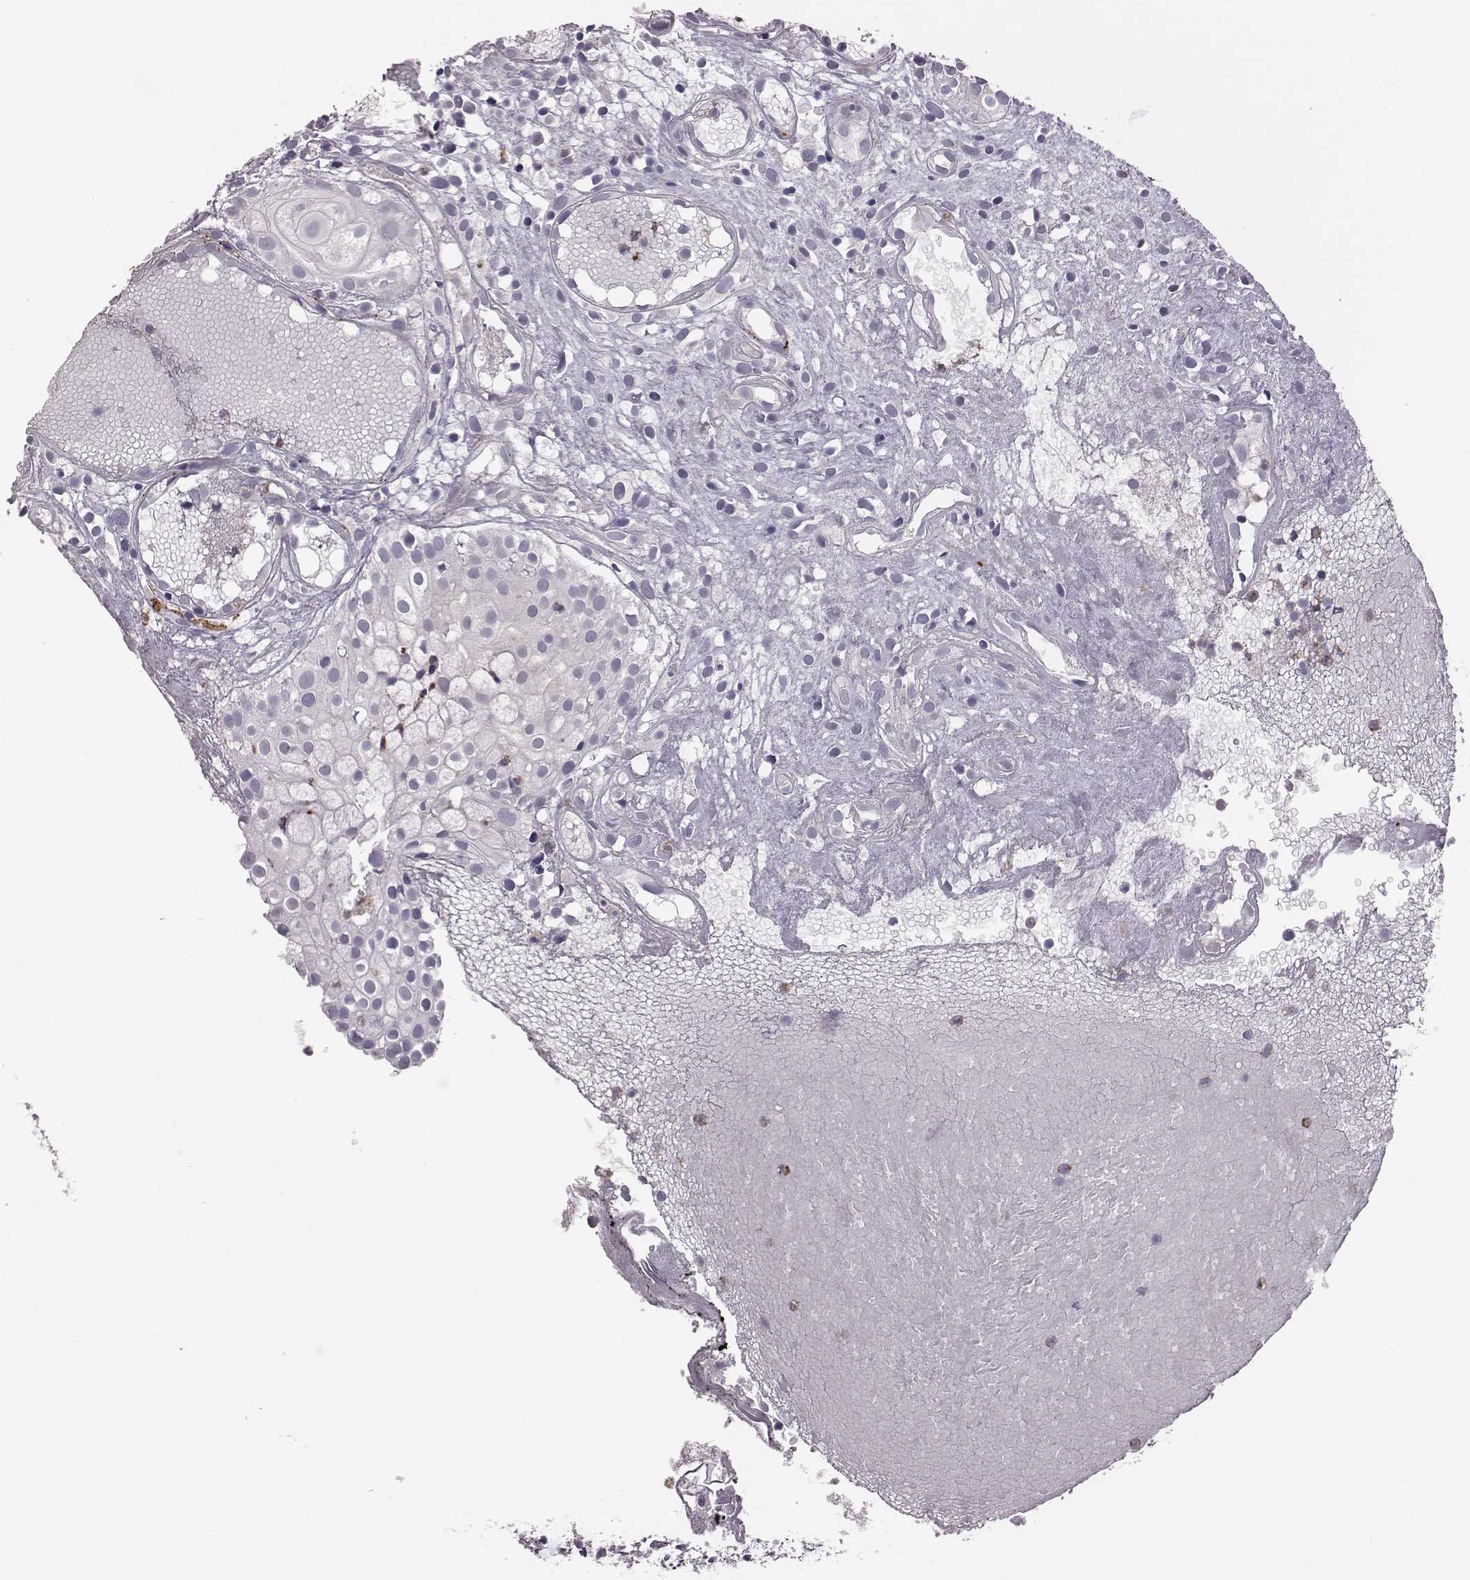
{"staining": {"intensity": "negative", "quantity": "none", "location": "none"}, "tissue": "prostate cancer", "cell_type": "Tumor cells", "image_type": "cancer", "snomed": [{"axis": "morphology", "description": "Adenocarcinoma, High grade"}, {"axis": "topography", "description": "Prostate"}], "caption": "DAB (3,3'-diaminobenzidine) immunohistochemical staining of human prostate high-grade adenocarcinoma shows no significant positivity in tumor cells.", "gene": "KMO", "patient": {"sex": "male", "age": 79}}